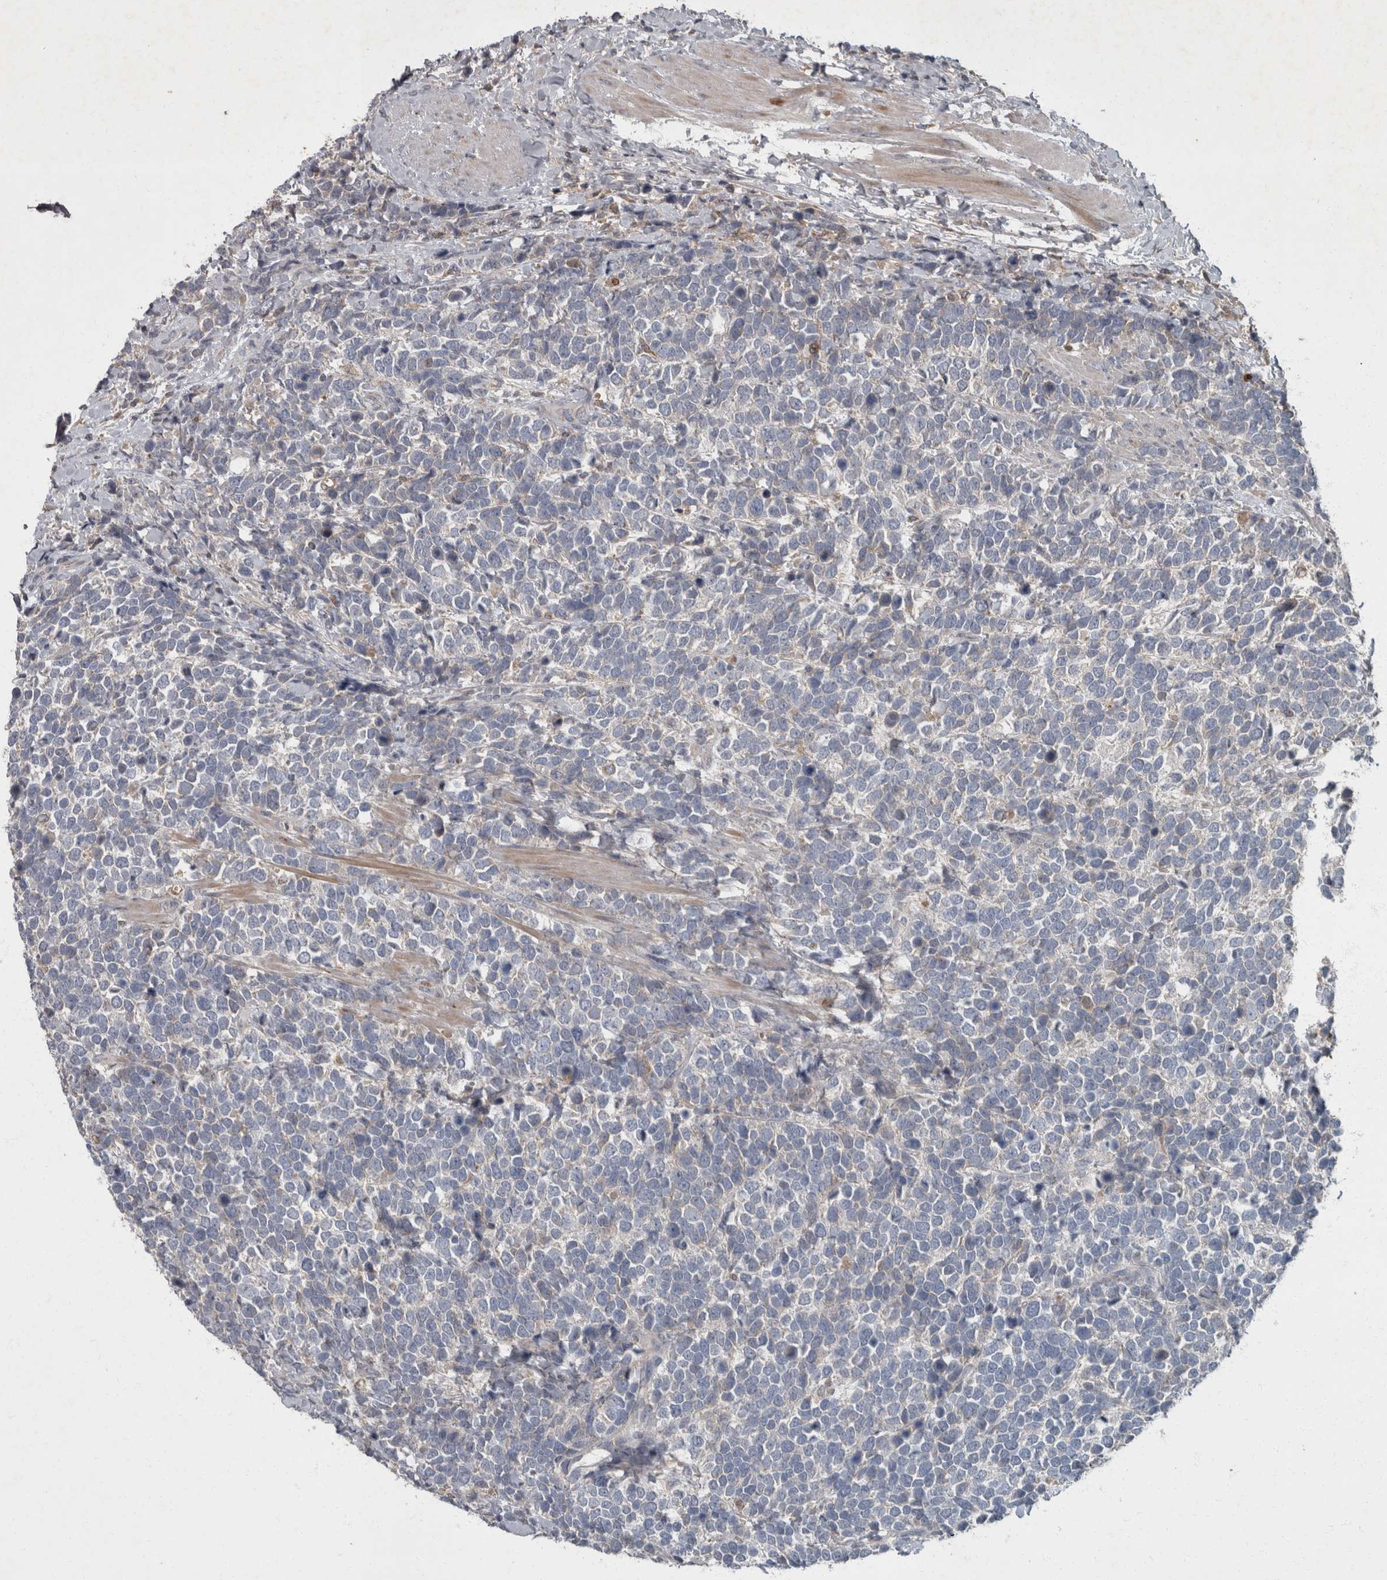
{"staining": {"intensity": "negative", "quantity": "none", "location": "none"}, "tissue": "urothelial cancer", "cell_type": "Tumor cells", "image_type": "cancer", "snomed": [{"axis": "morphology", "description": "Urothelial carcinoma, High grade"}, {"axis": "topography", "description": "Urinary bladder"}], "caption": "A high-resolution histopathology image shows immunohistochemistry (IHC) staining of urothelial cancer, which displays no significant expression in tumor cells.", "gene": "PPP1R3C", "patient": {"sex": "female", "age": 82}}